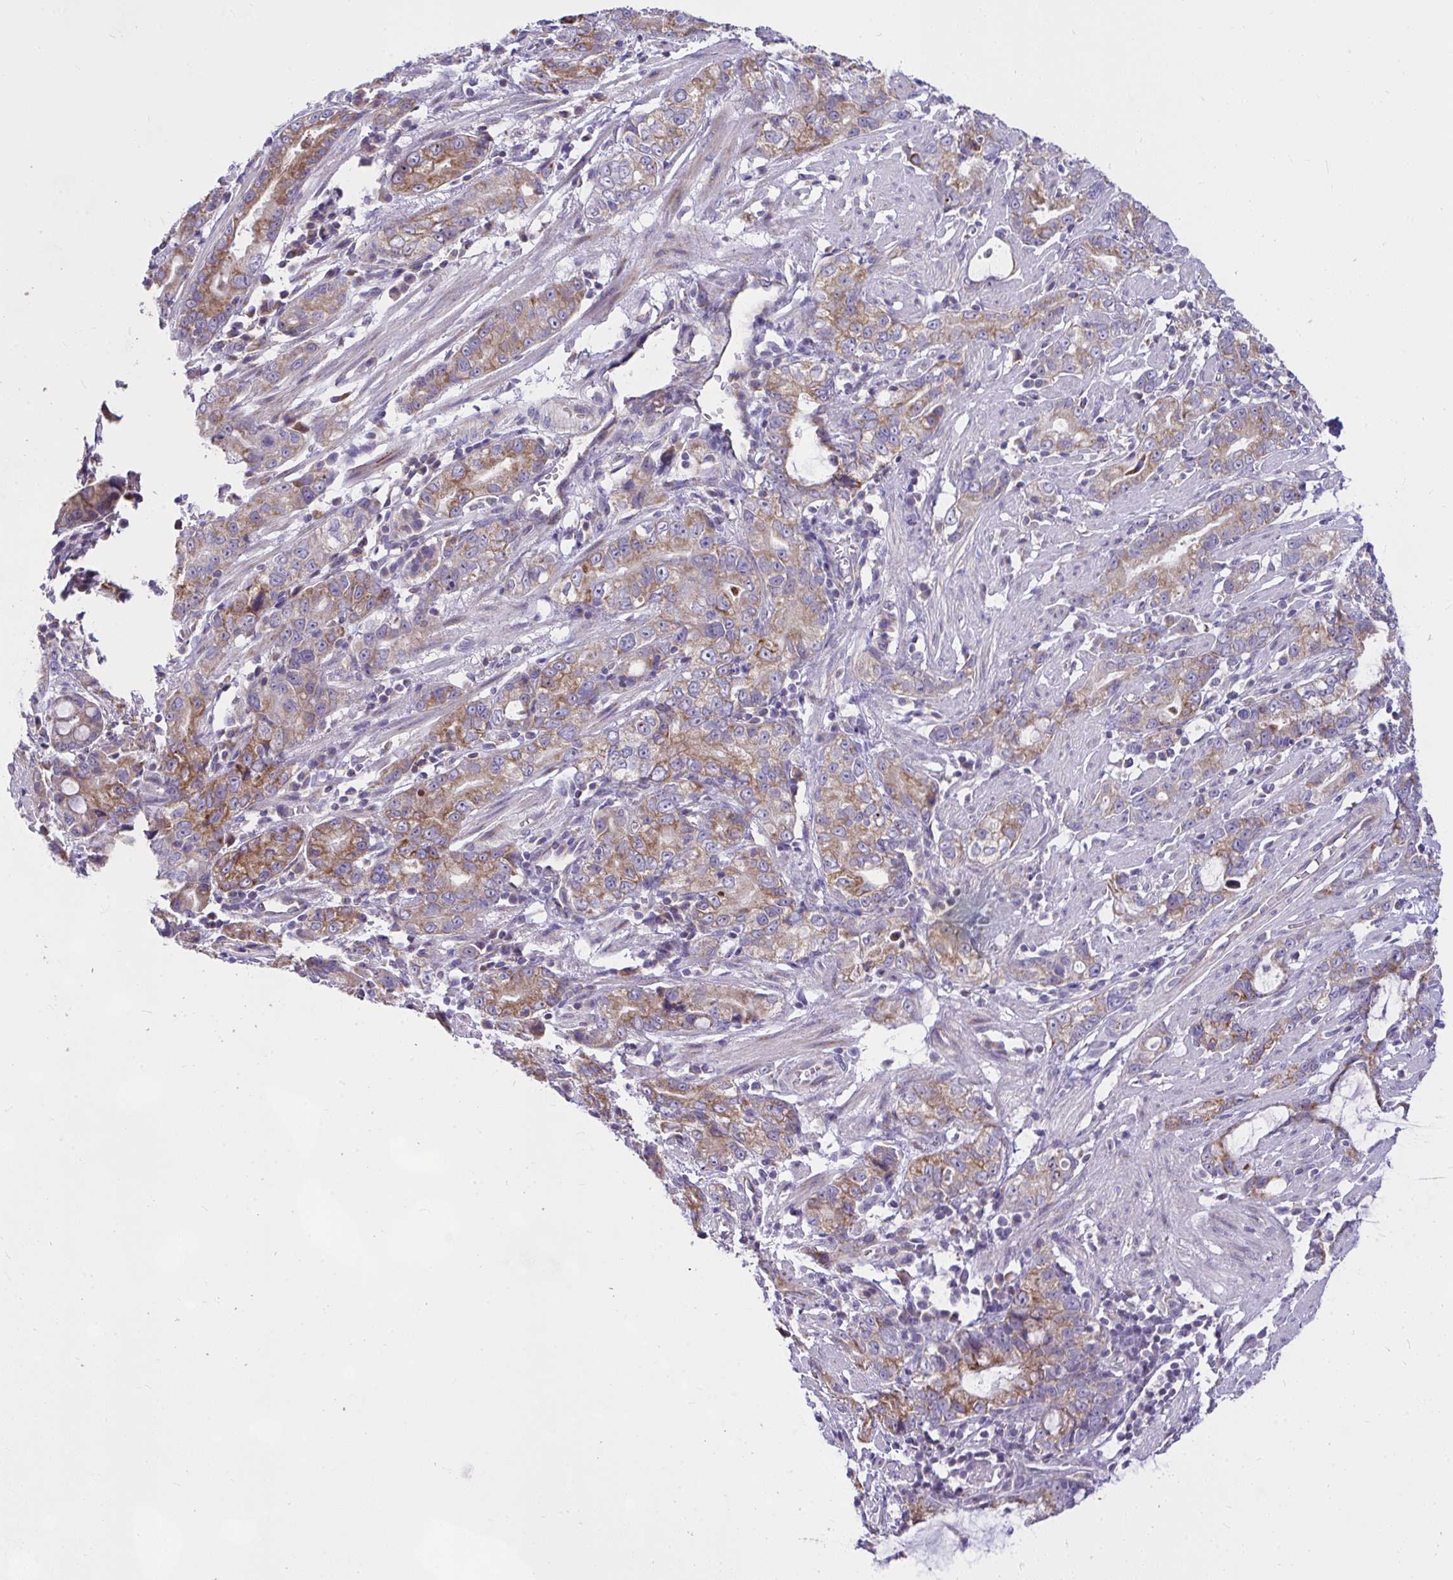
{"staining": {"intensity": "moderate", "quantity": ">75%", "location": "cytoplasmic/membranous"}, "tissue": "stomach cancer", "cell_type": "Tumor cells", "image_type": "cancer", "snomed": [{"axis": "morphology", "description": "Adenocarcinoma, NOS"}, {"axis": "topography", "description": "Stomach"}], "caption": "IHC histopathology image of neoplastic tissue: human stomach adenocarcinoma stained using immunohistochemistry (IHC) displays medium levels of moderate protein expression localized specifically in the cytoplasmic/membranous of tumor cells, appearing as a cytoplasmic/membranous brown color.", "gene": "CEP63", "patient": {"sex": "male", "age": 55}}